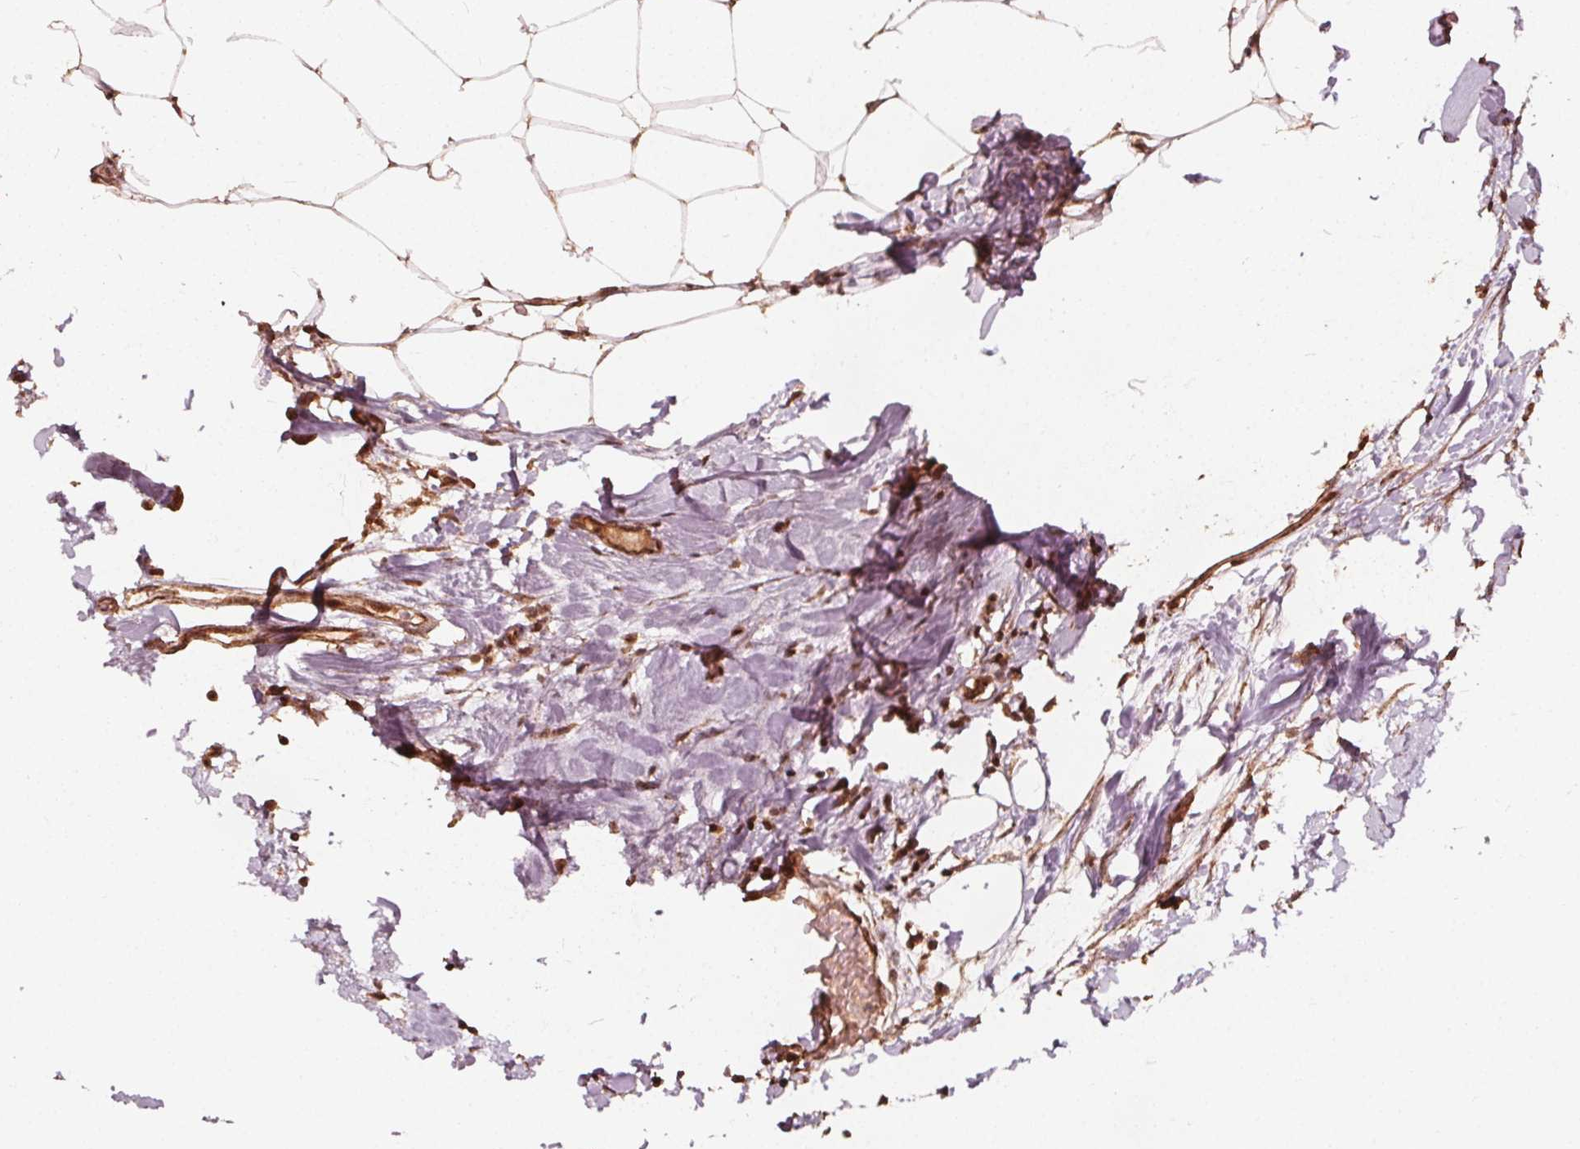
{"staining": {"intensity": "moderate", "quantity": ">75%", "location": "cytoplasmic/membranous"}, "tissue": "breast cancer", "cell_type": "Tumor cells", "image_type": "cancer", "snomed": [{"axis": "morphology", "description": "Duct carcinoma"}, {"axis": "topography", "description": "Breast"}], "caption": "This image demonstrates immunohistochemistry (IHC) staining of human breast infiltrating ductal carcinoma, with medium moderate cytoplasmic/membranous expression in approximately >75% of tumor cells.", "gene": "AIP", "patient": {"sex": "female", "age": 62}}